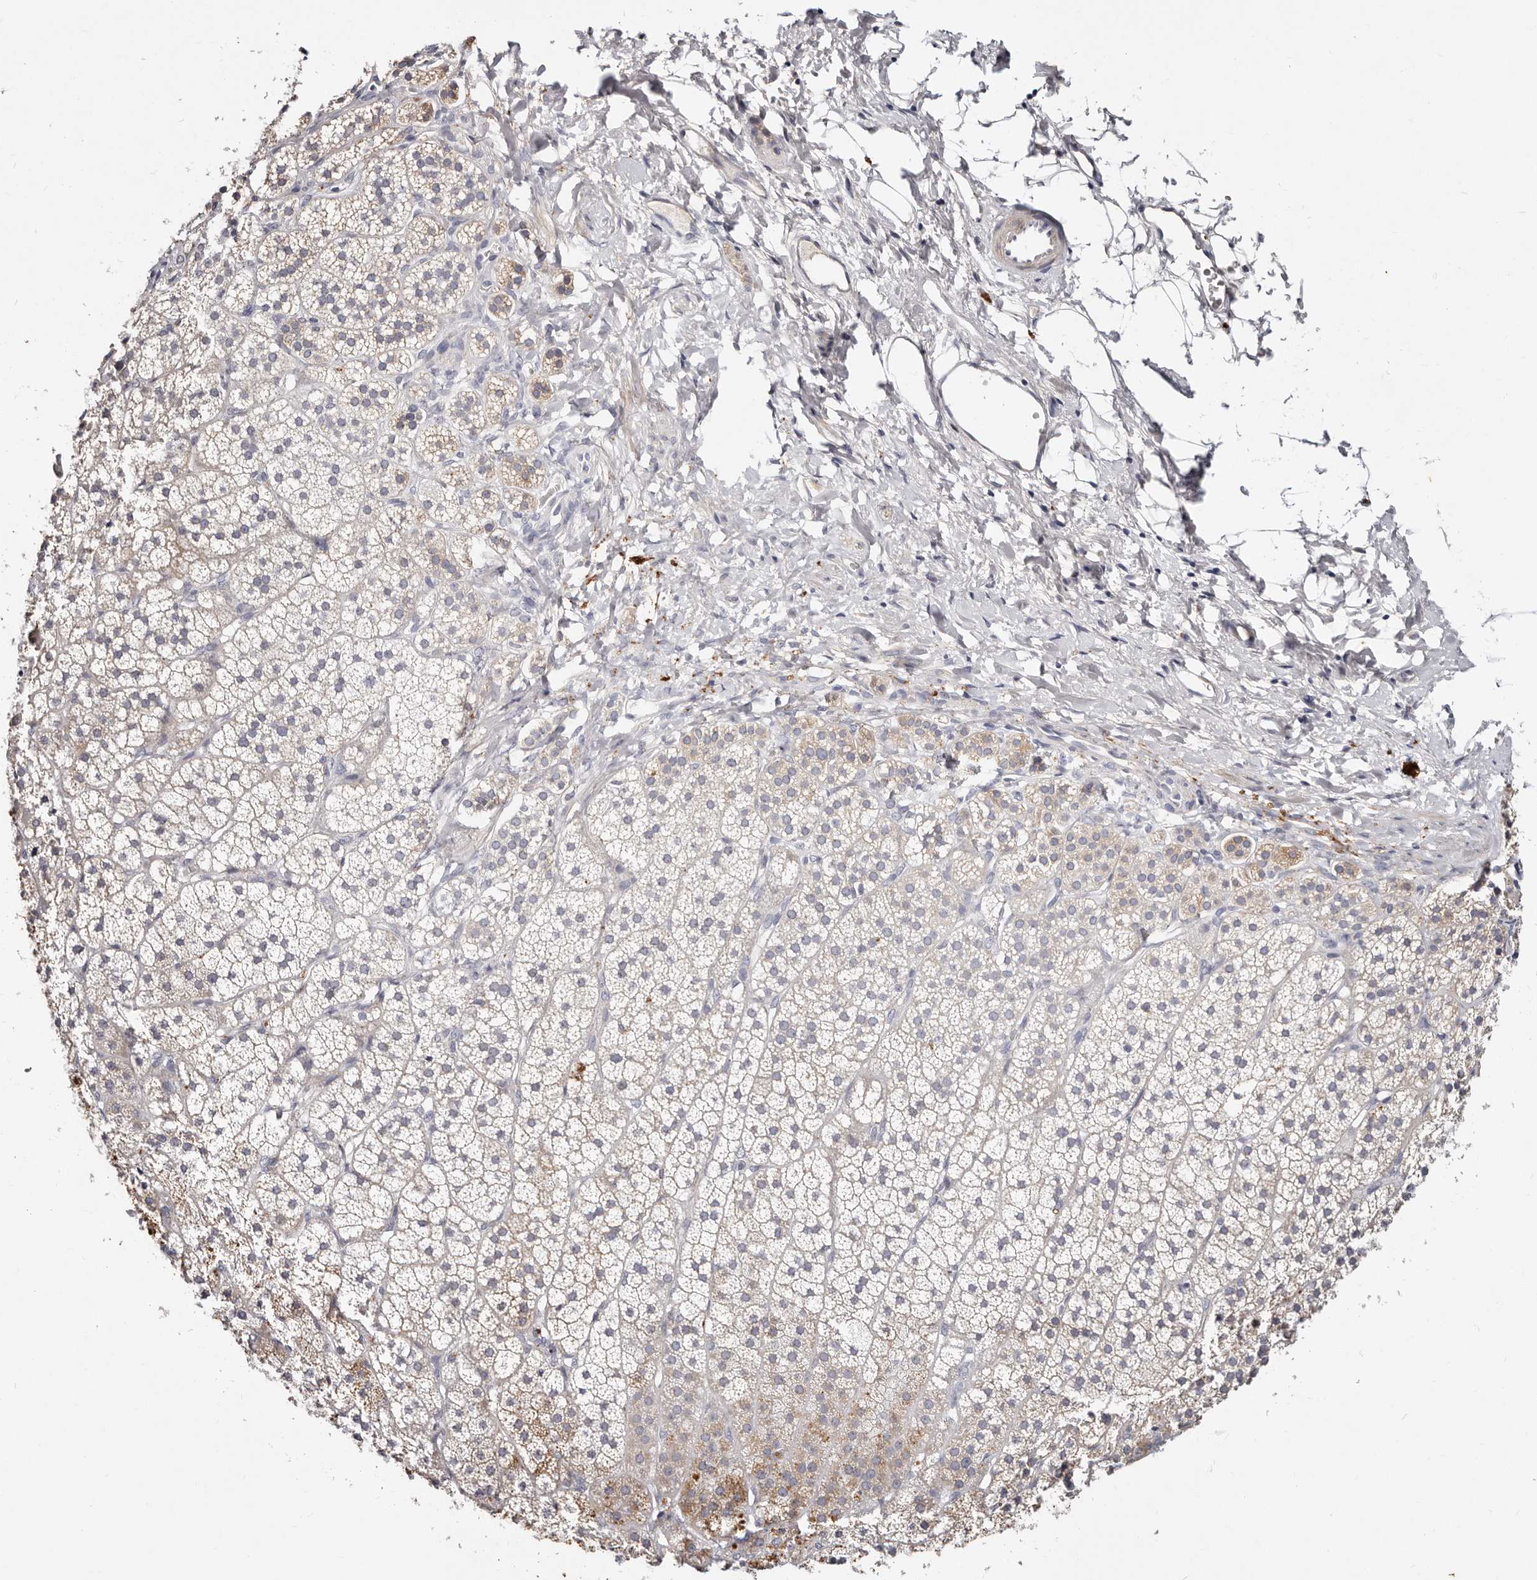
{"staining": {"intensity": "negative", "quantity": "none", "location": "none"}, "tissue": "adrenal gland", "cell_type": "Glandular cells", "image_type": "normal", "snomed": [{"axis": "morphology", "description": "Normal tissue, NOS"}, {"axis": "topography", "description": "Adrenal gland"}], "caption": "An IHC histopathology image of benign adrenal gland is shown. There is no staining in glandular cells of adrenal gland.", "gene": "MRPS33", "patient": {"sex": "female", "age": 44}}